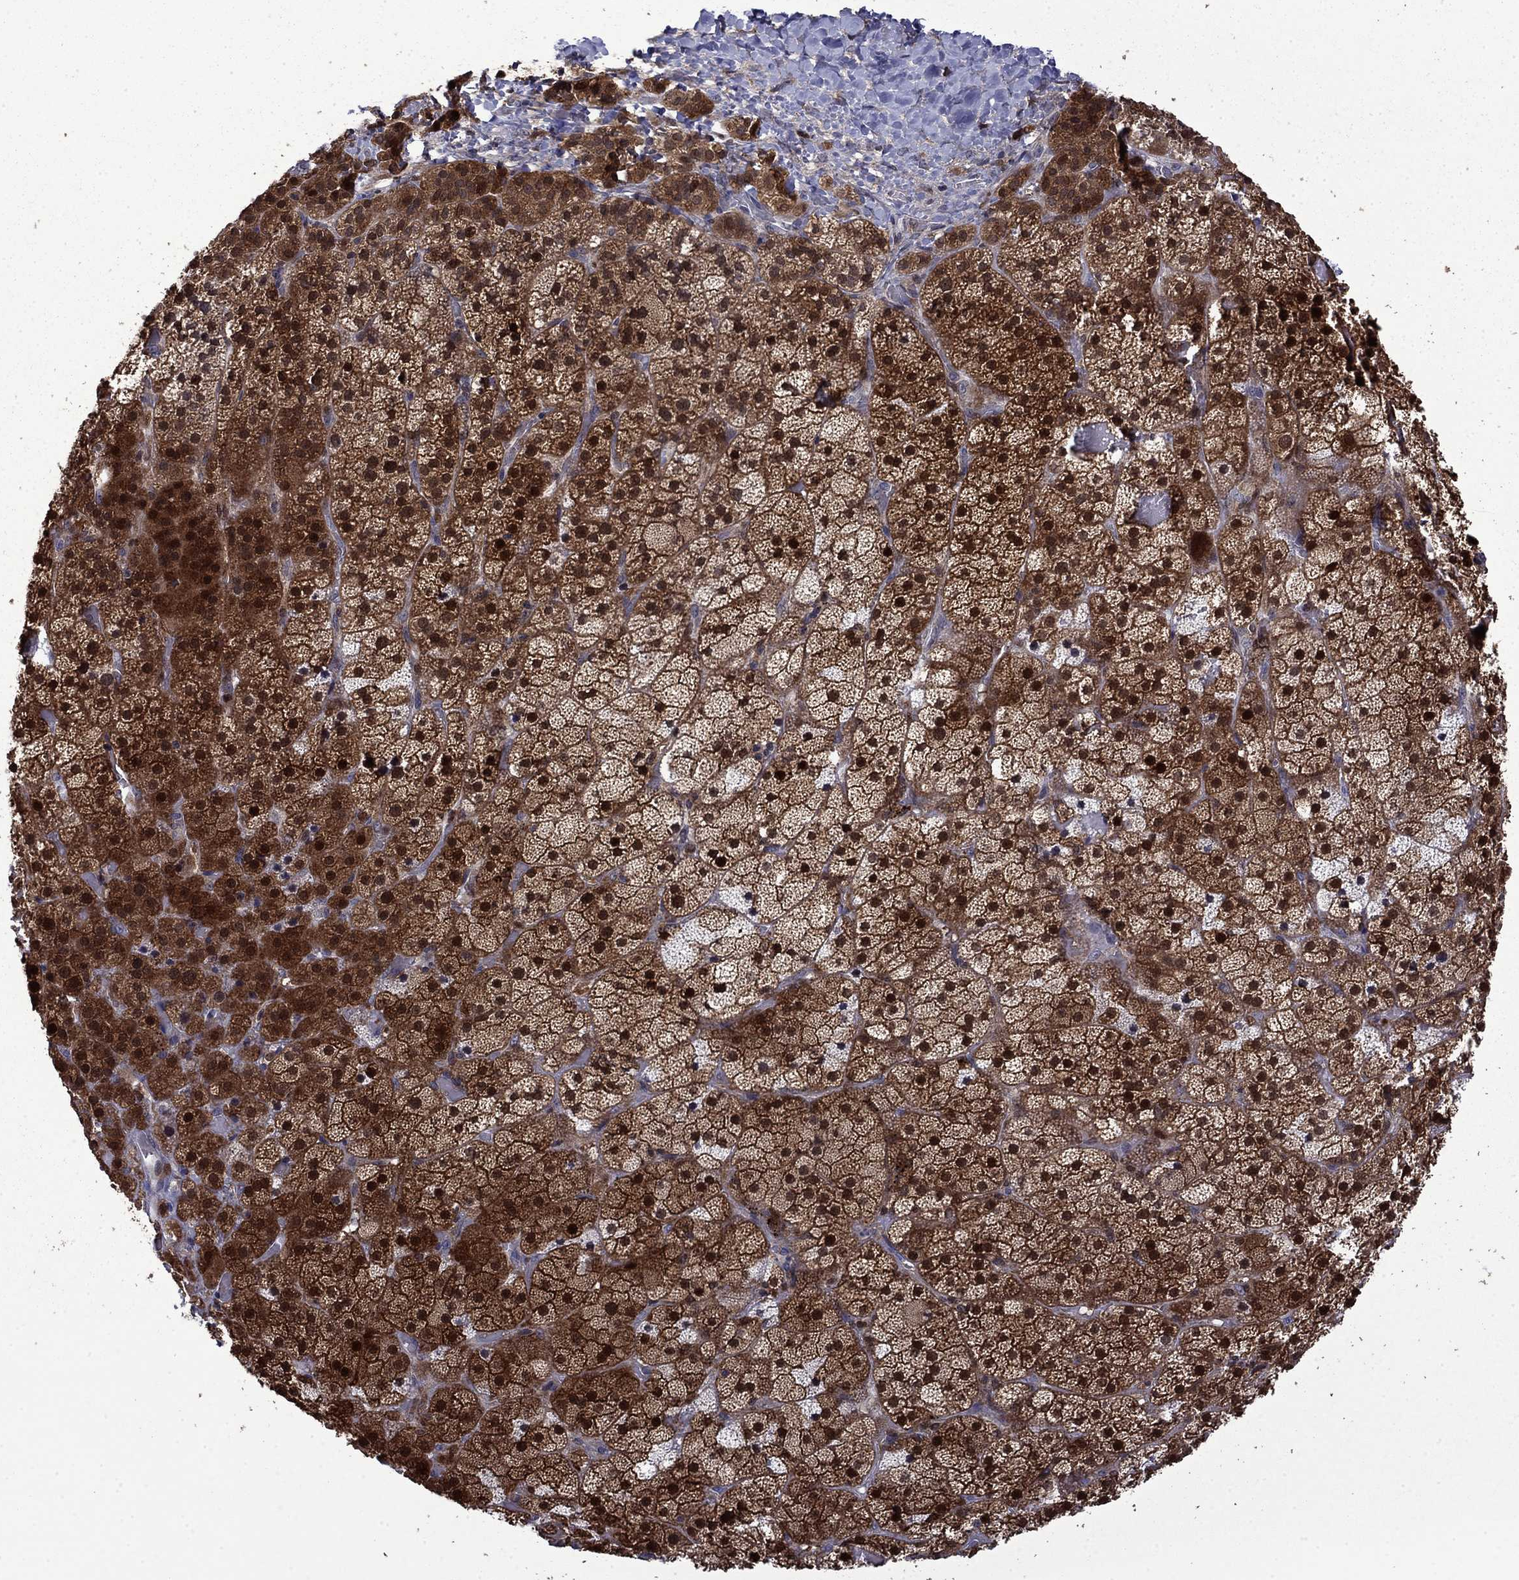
{"staining": {"intensity": "strong", "quantity": "25%-75%", "location": "cytoplasmic/membranous,nuclear"}, "tissue": "adrenal gland", "cell_type": "Glandular cells", "image_type": "normal", "snomed": [{"axis": "morphology", "description": "Normal tissue, NOS"}, {"axis": "topography", "description": "Adrenal gland"}], "caption": "Immunohistochemistry photomicrograph of benign human adrenal gland stained for a protein (brown), which reveals high levels of strong cytoplasmic/membranous,nuclear staining in approximately 25%-75% of glandular cells.", "gene": "TPMT", "patient": {"sex": "male", "age": 57}}